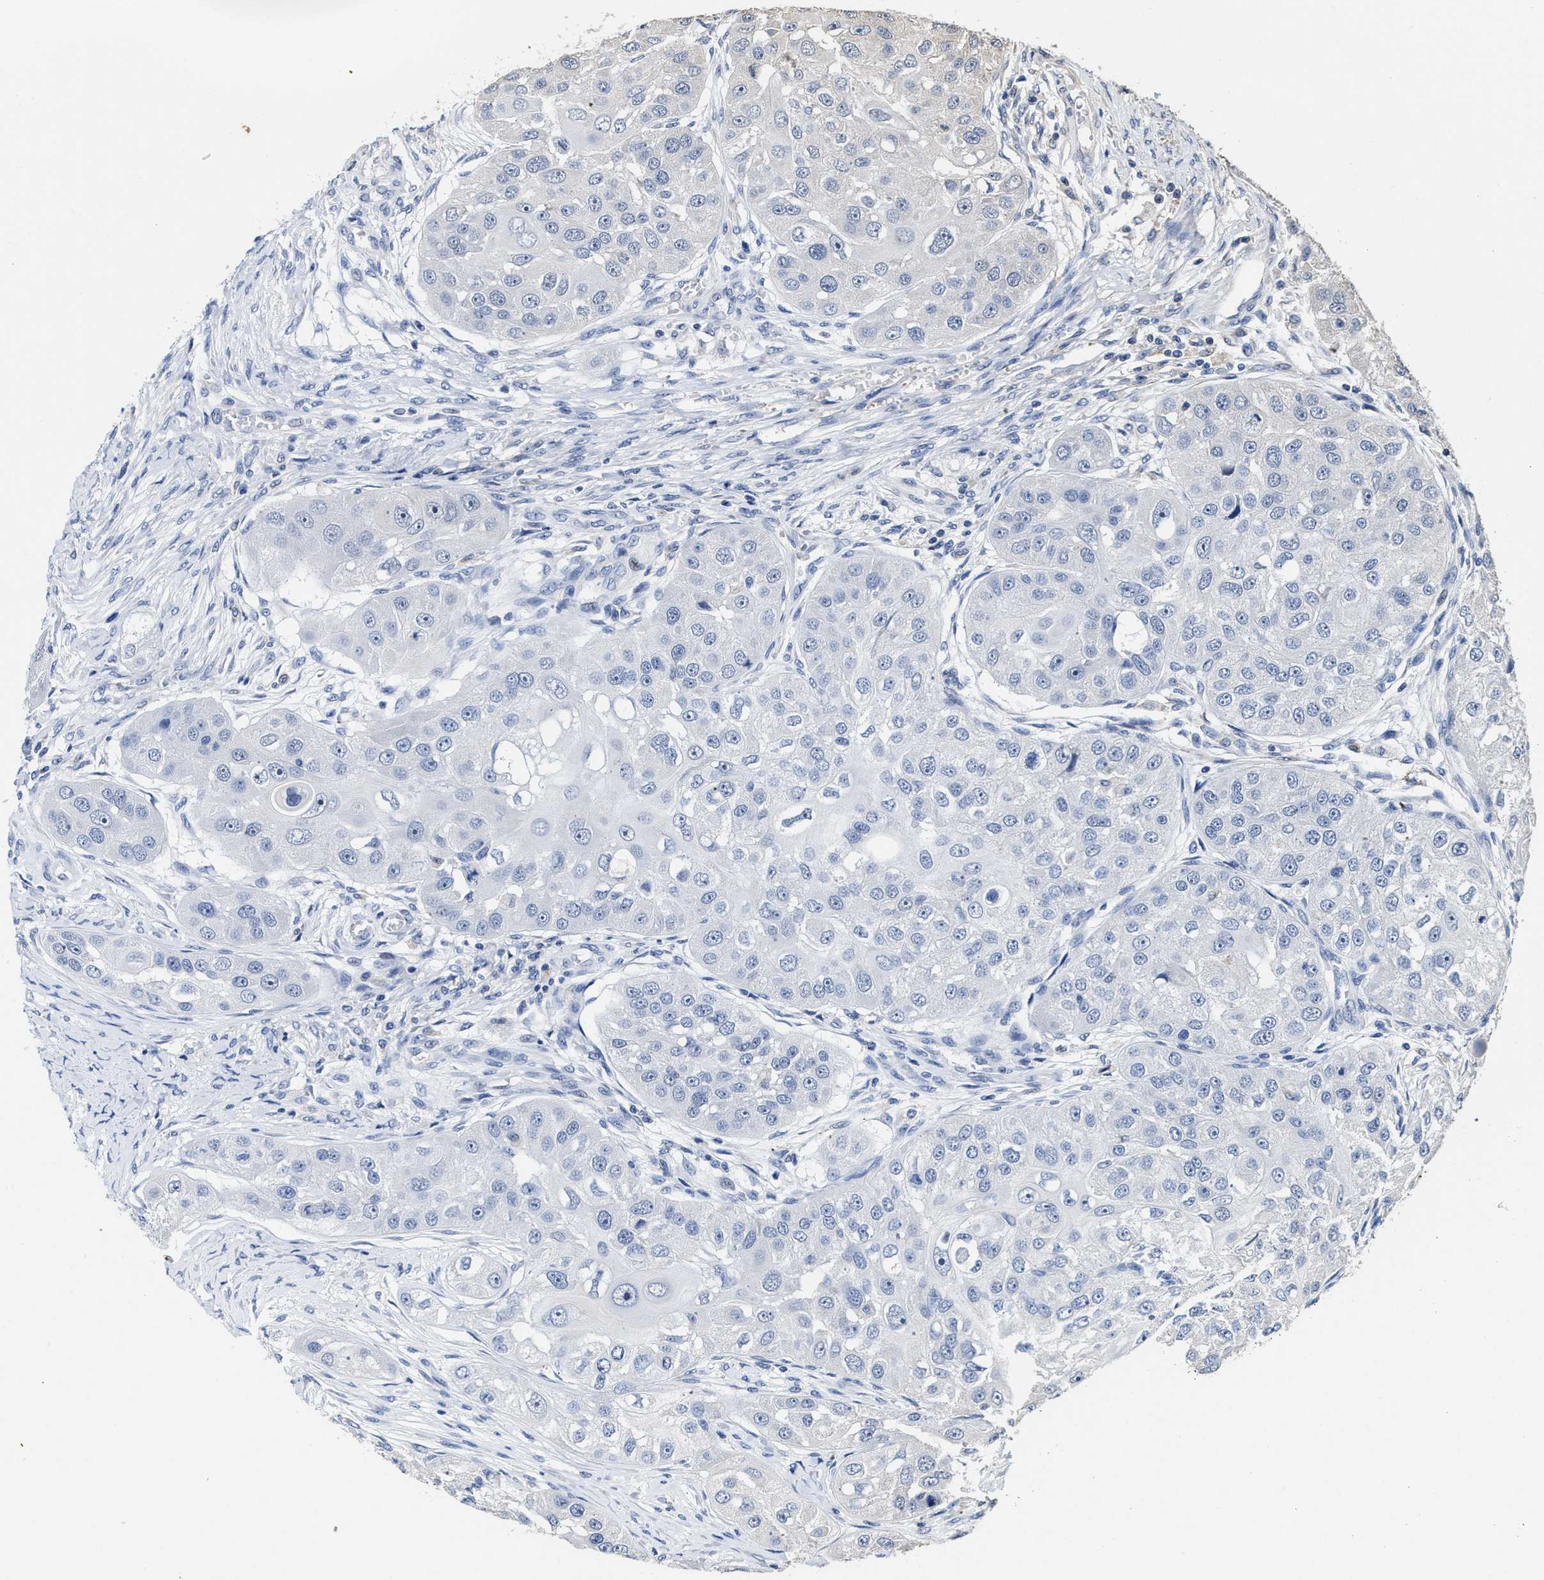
{"staining": {"intensity": "negative", "quantity": "none", "location": "none"}, "tissue": "head and neck cancer", "cell_type": "Tumor cells", "image_type": "cancer", "snomed": [{"axis": "morphology", "description": "Normal tissue, NOS"}, {"axis": "morphology", "description": "Squamous cell carcinoma, NOS"}, {"axis": "topography", "description": "Skeletal muscle"}, {"axis": "topography", "description": "Head-Neck"}], "caption": "Immunohistochemistry histopathology image of human head and neck squamous cell carcinoma stained for a protein (brown), which exhibits no staining in tumor cells. (Stains: DAB (3,3'-diaminobenzidine) IHC with hematoxylin counter stain, Microscopy: brightfield microscopy at high magnification).", "gene": "ZFAT", "patient": {"sex": "male", "age": 51}}